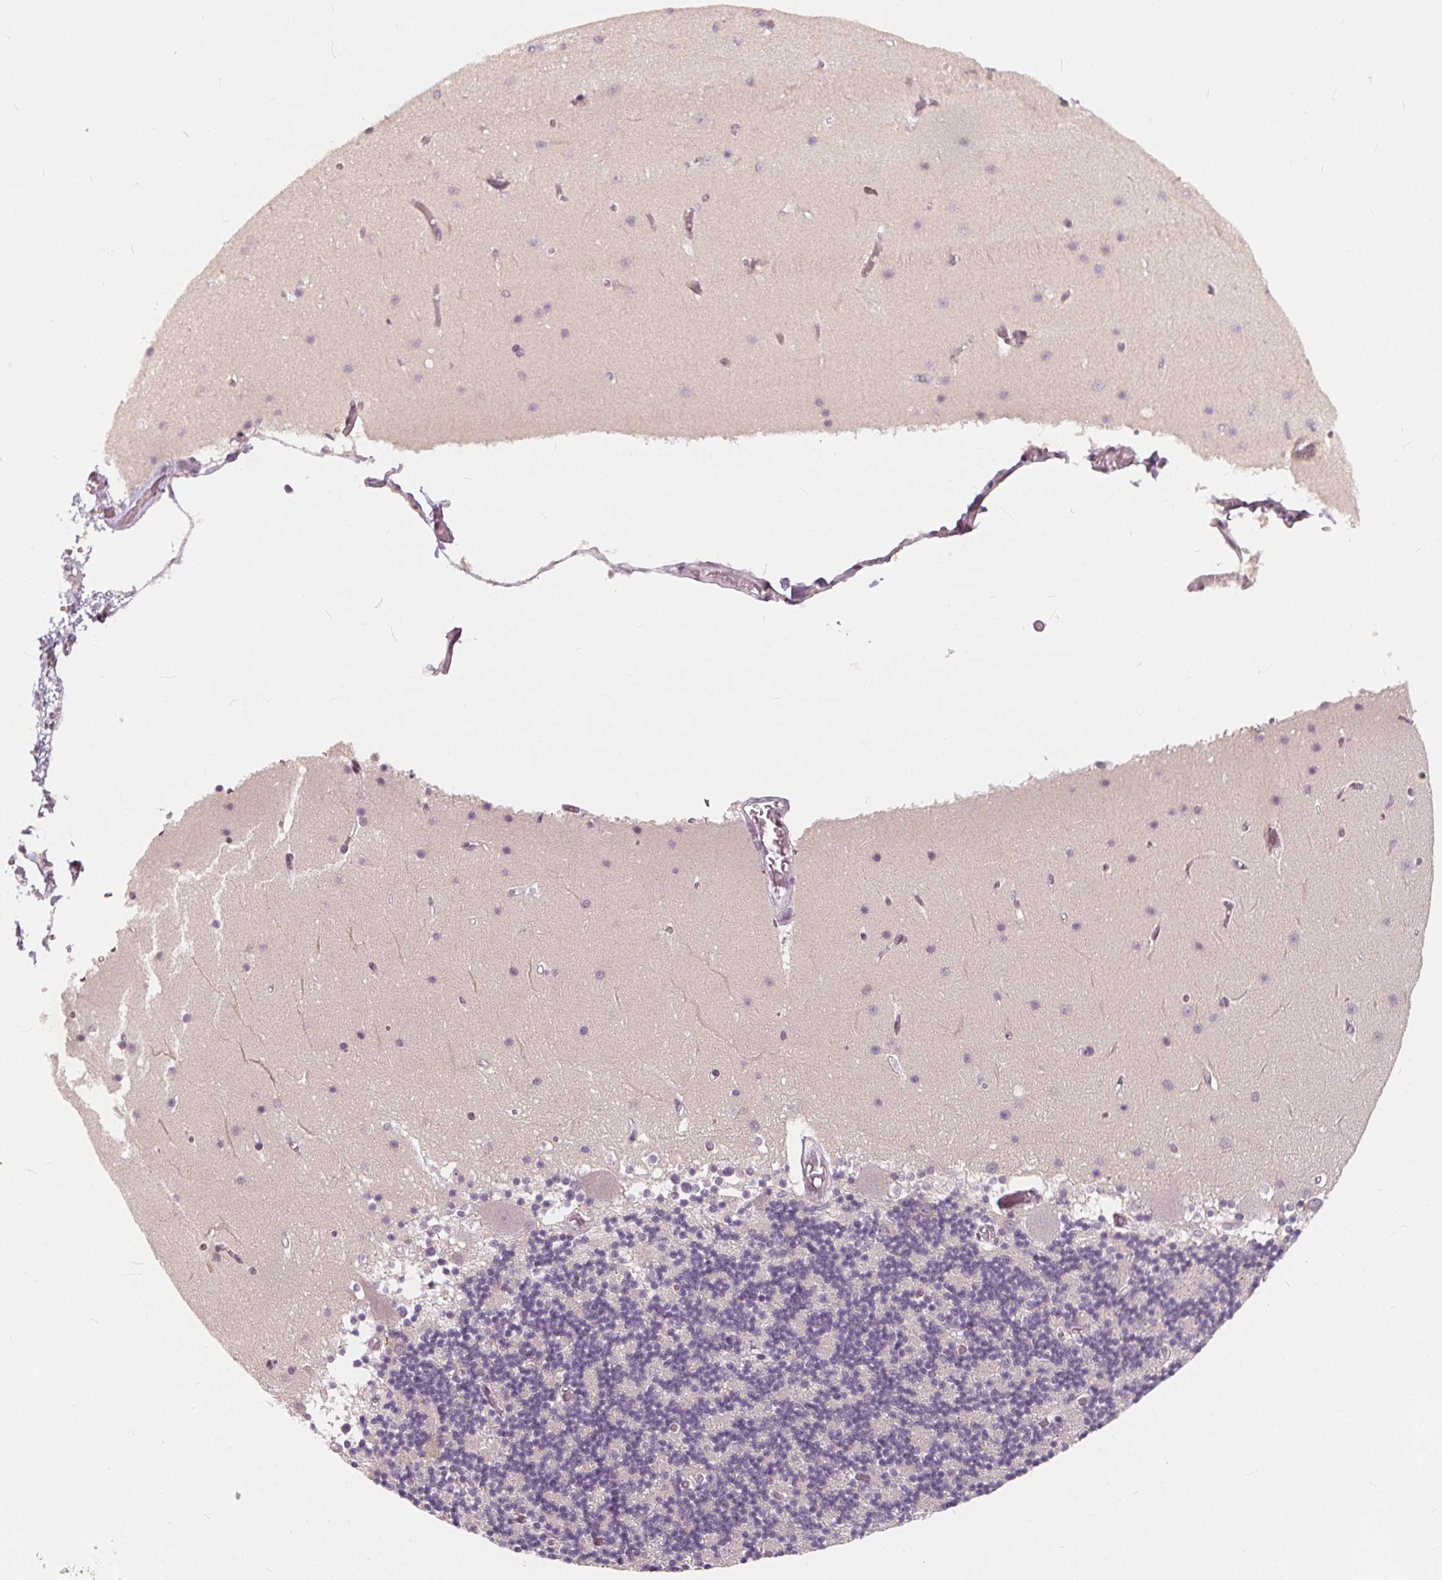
{"staining": {"intensity": "negative", "quantity": "none", "location": "none"}, "tissue": "cerebellum", "cell_type": "Cells in granular layer", "image_type": "normal", "snomed": [{"axis": "morphology", "description": "Normal tissue, NOS"}, {"axis": "topography", "description": "Cerebellum"}], "caption": "A high-resolution micrograph shows immunohistochemistry staining of unremarkable cerebellum, which displays no significant positivity in cells in granular layer.", "gene": "DRC3", "patient": {"sex": "female", "age": 28}}